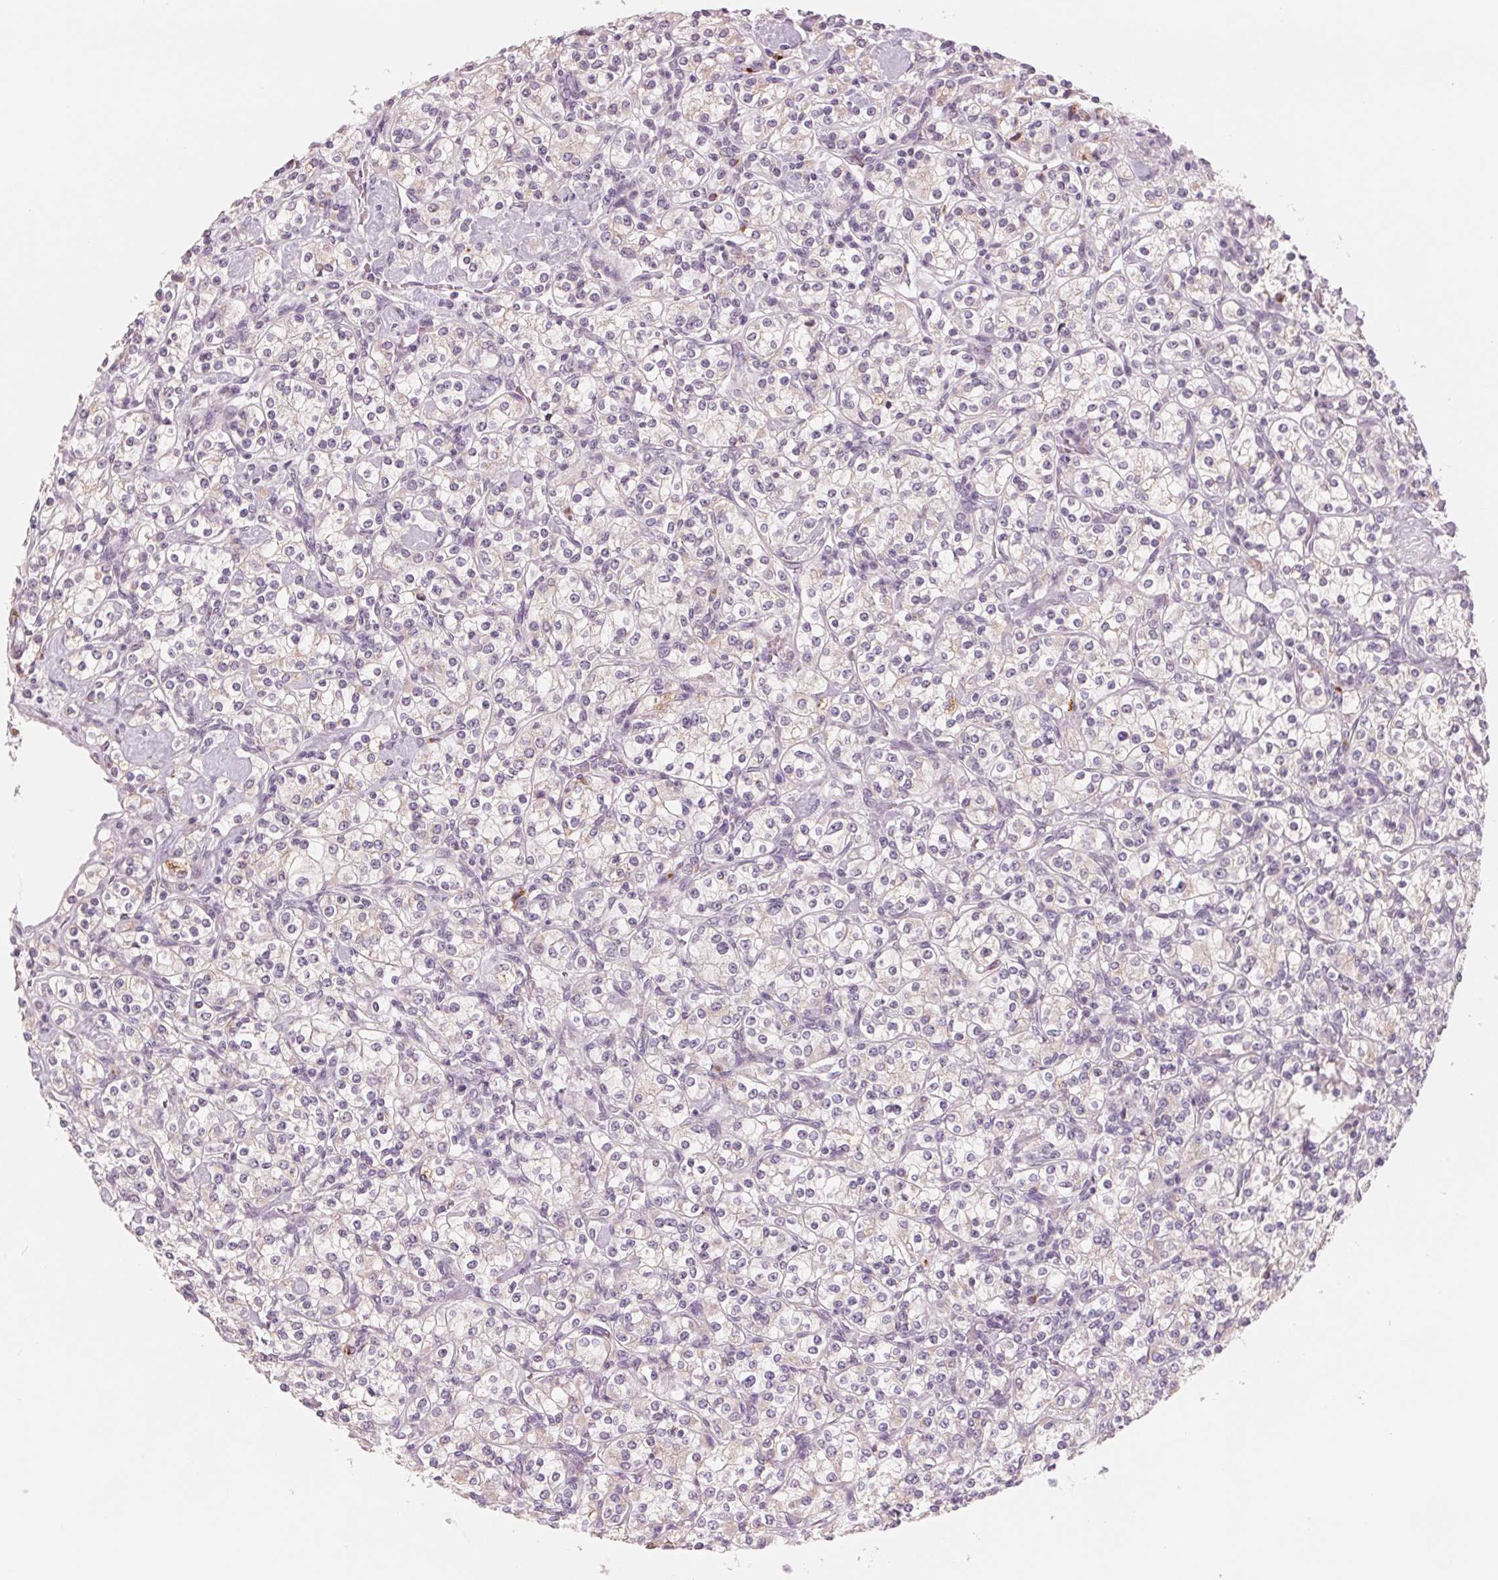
{"staining": {"intensity": "negative", "quantity": "none", "location": "none"}, "tissue": "renal cancer", "cell_type": "Tumor cells", "image_type": "cancer", "snomed": [{"axis": "morphology", "description": "Adenocarcinoma, NOS"}, {"axis": "topography", "description": "Kidney"}], "caption": "Immunohistochemistry of human renal cancer exhibits no staining in tumor cells.", "gene": "IL9R", "patient": {"sex": "male", "age": 77}}